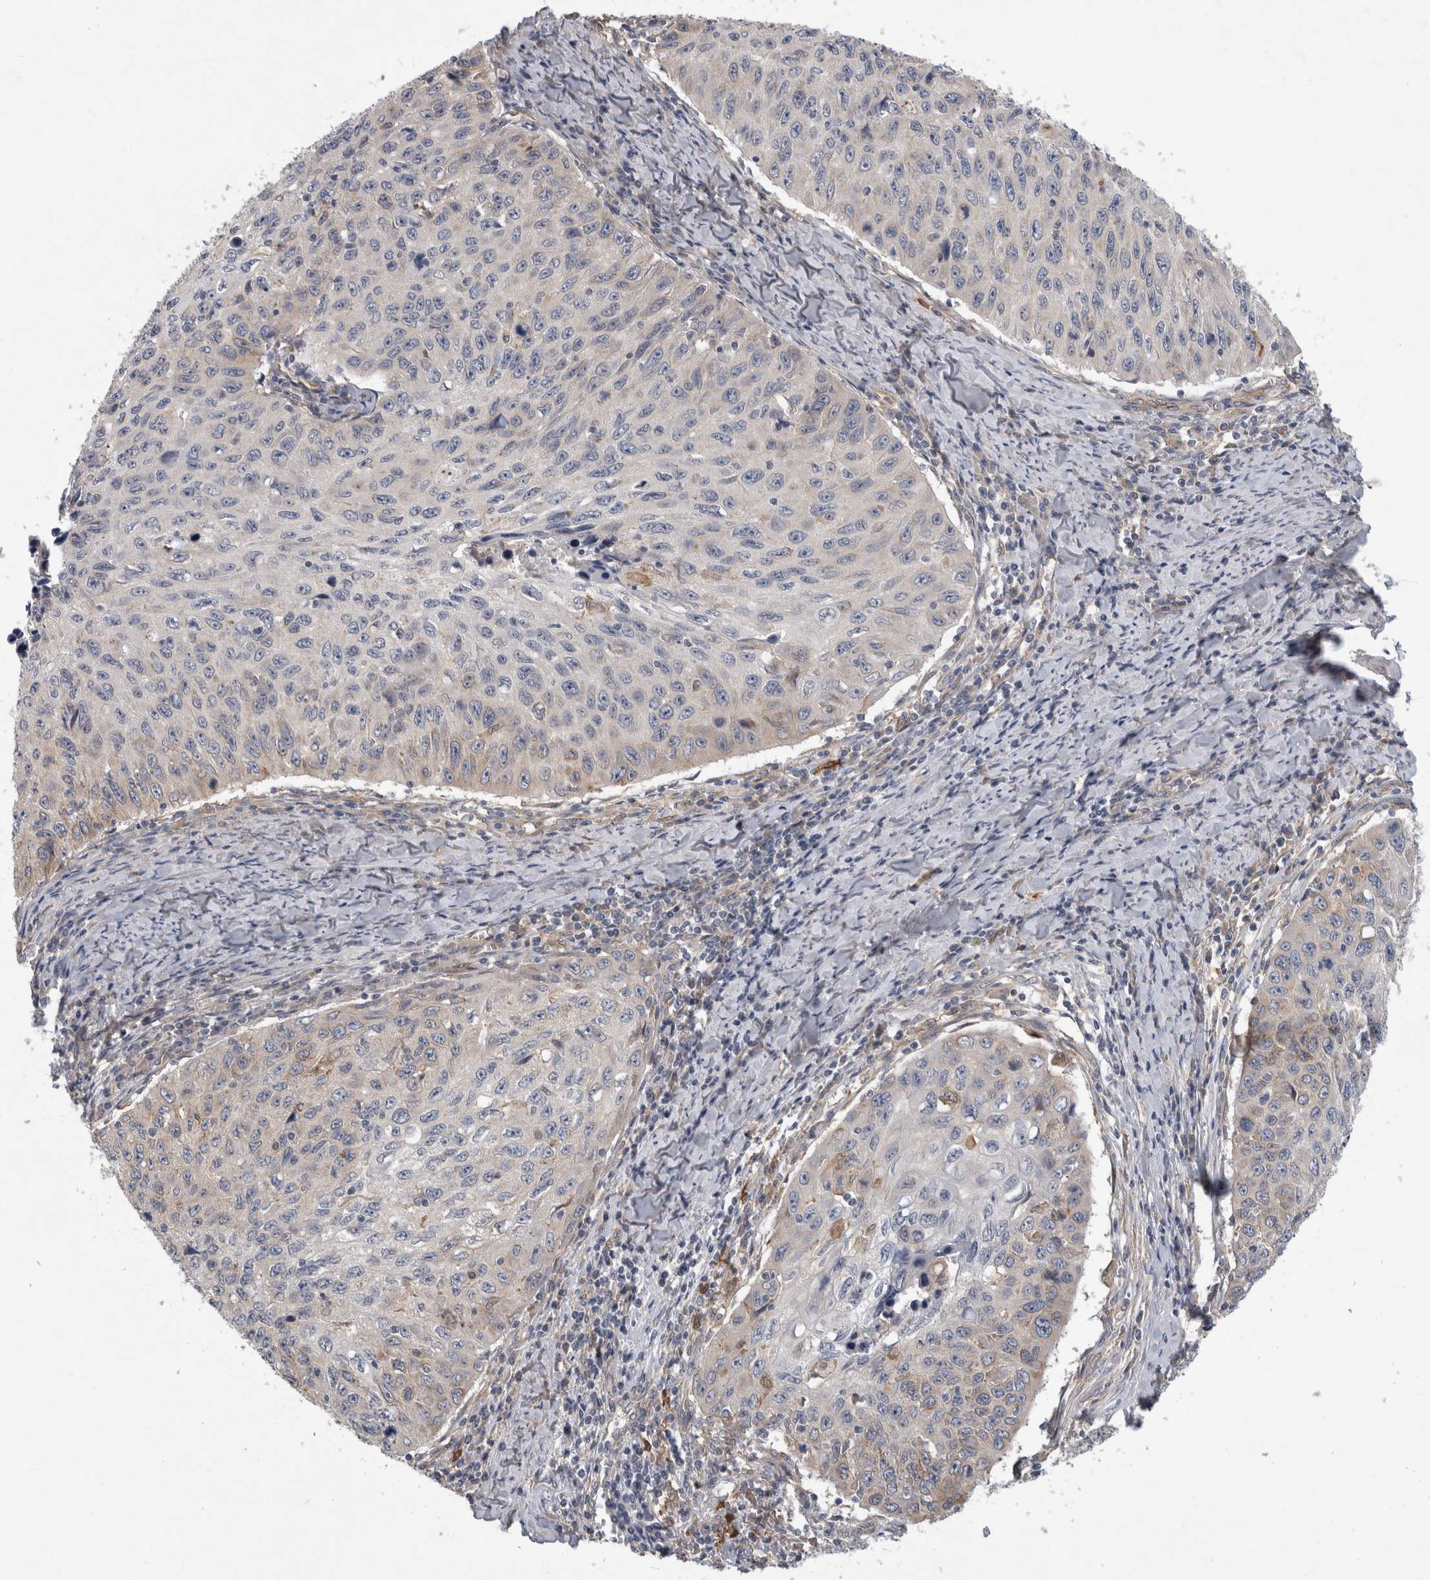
{"staining": {"intensity": "negative", "quantity": "none", "location": "none"}, "tissue": "cervical cancer", "cell_type": "Tumor cells", "image_type": "cancer", "snomed": [{"axis": "morphology", "description": "Squamous cell carcinoma, NOS"}, {"axis": "topography", "description": "Cervix"}], "caption": "The photomicrograph exhibits no significant positivity in tumor cells of squamous cell carcinoma (cervical).", "gene": "ANKFY1", "patient": {"sex": "female", "age": 53}}